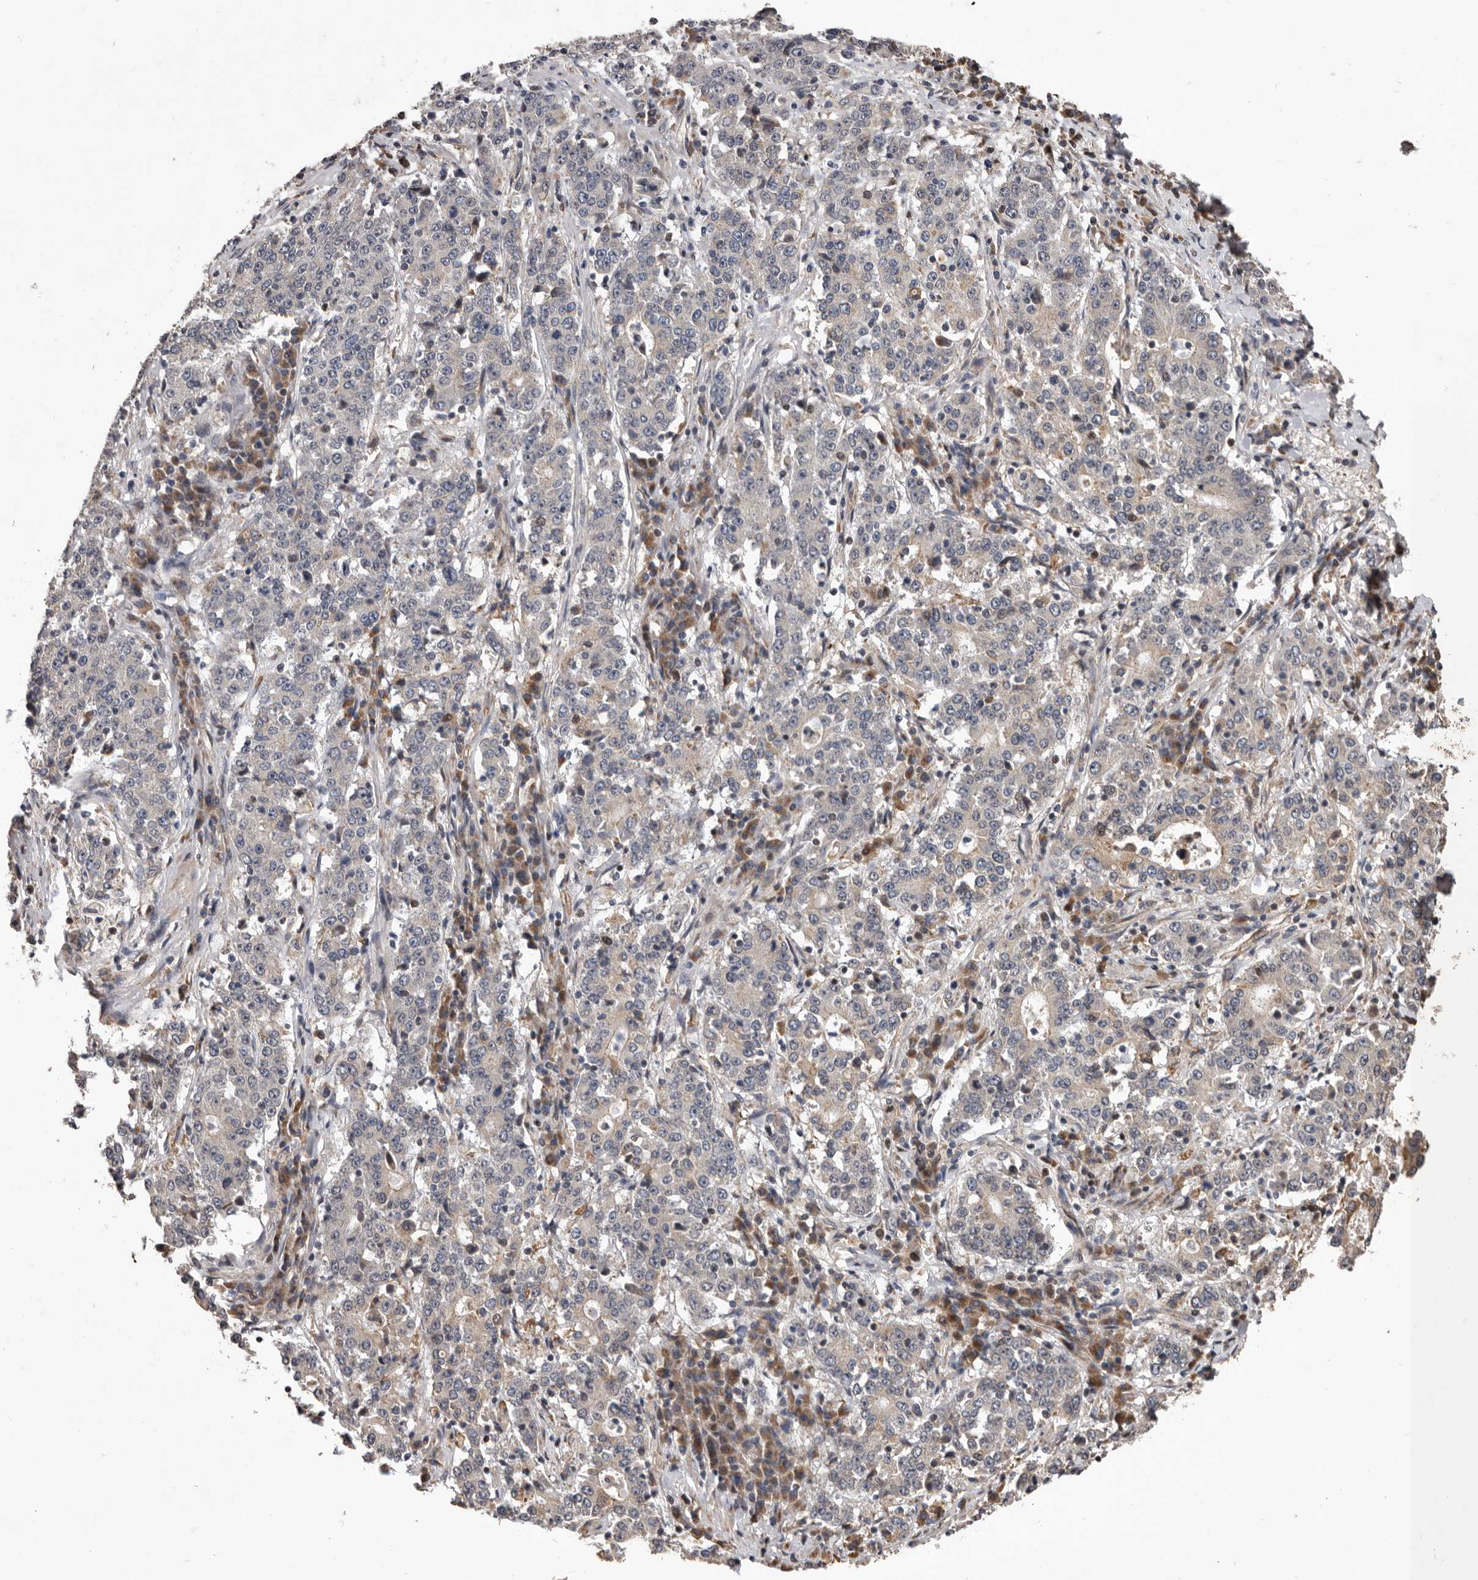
{"staining": {"intensity": "negative", "quantity": "none", "location": "none"}, "tissue": "stomach cancer", "cell_type": "Tumor cells", "image_type": "cancer", "snomed": [{"axis": "morphology", "description": "Adenocarcinoma, NOS"}, {"axis": "topography", "description": "Stomach"}], "caption": "This is an immunohistochemistry image of human stomach cancer (adenocarcinoma). There is no staining in tumor cells.", "gene": "GADD45B", "patient": {"sex": "male", "age": 59}}